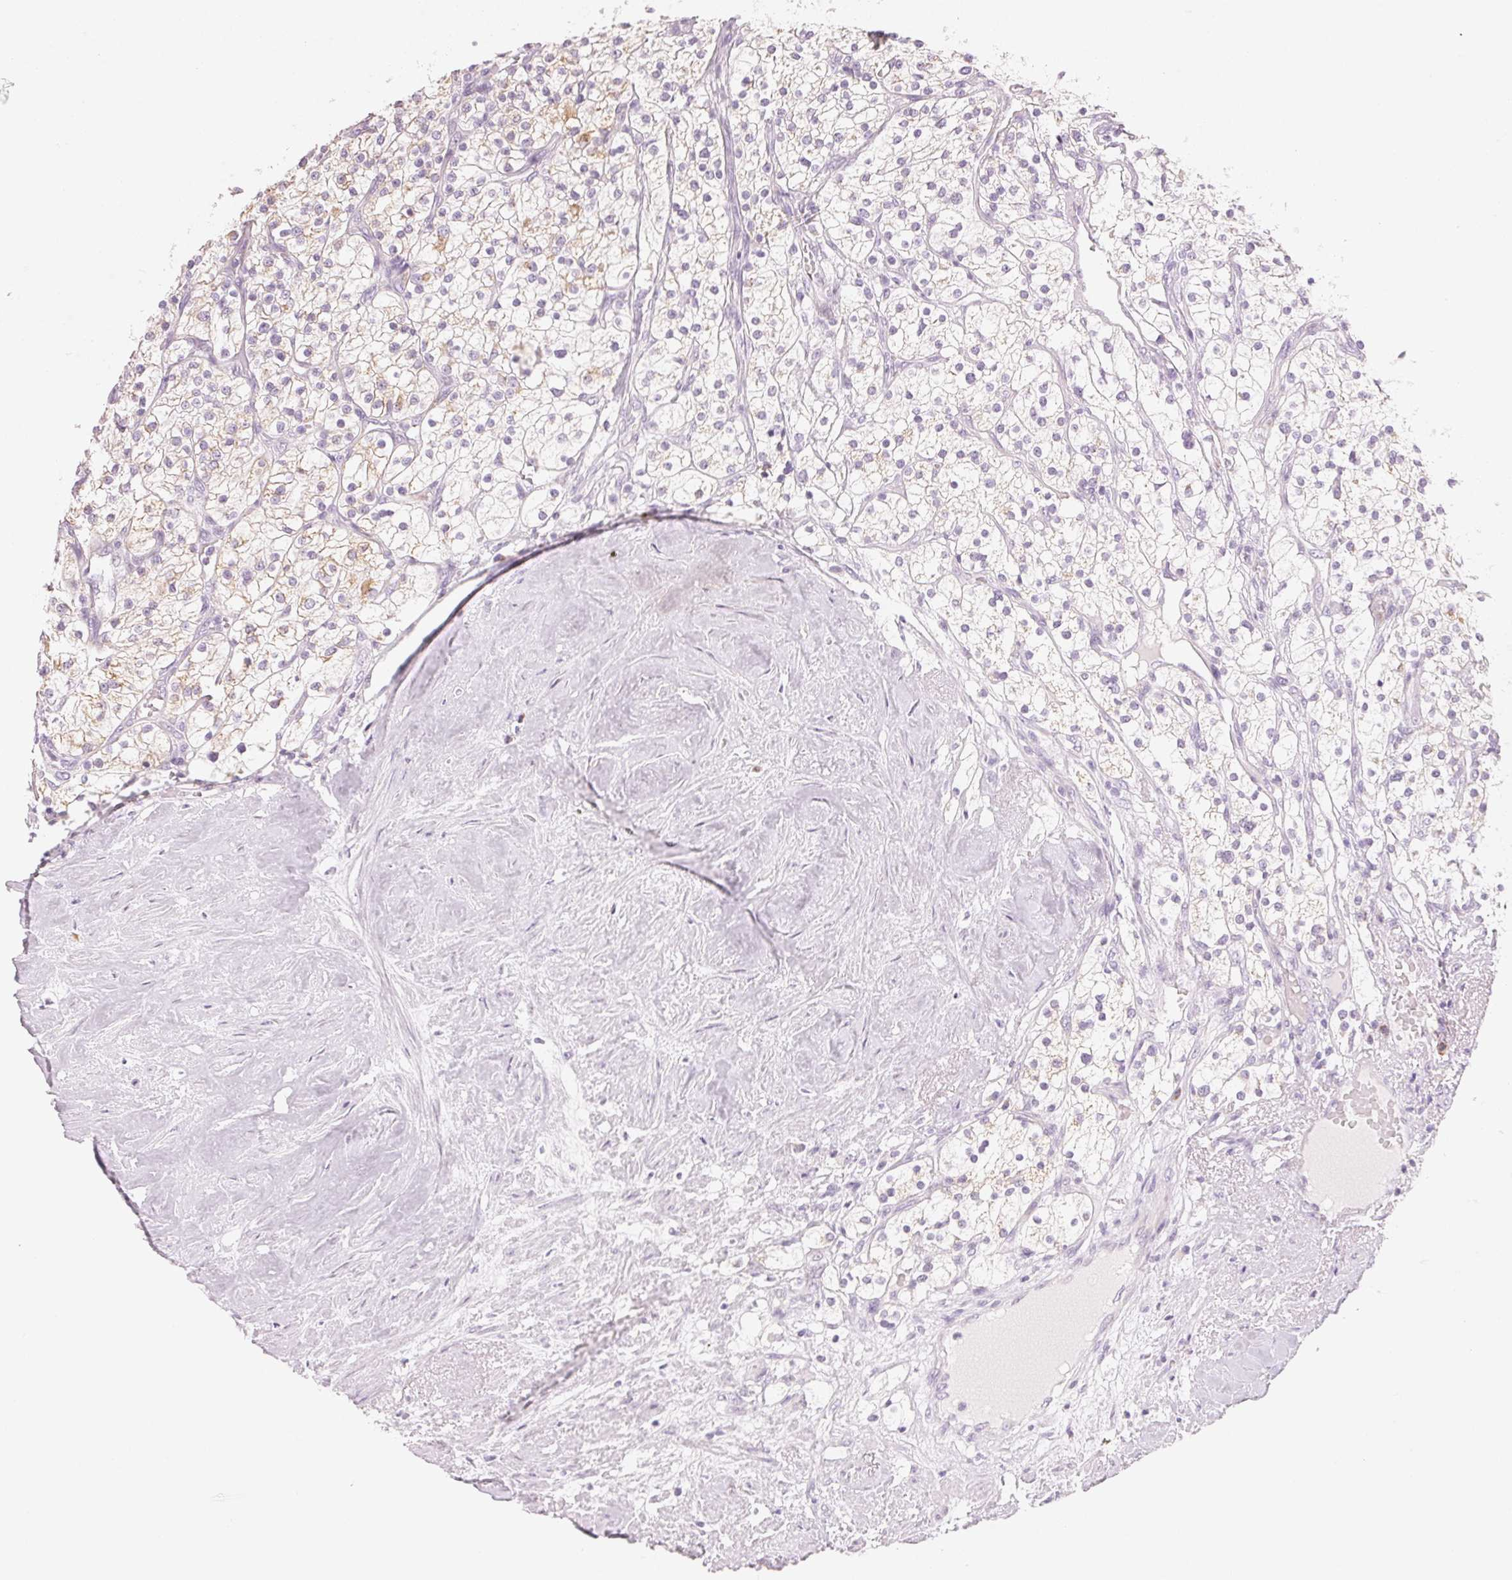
{"staining": {"intensity": "weak", "quantity": "25%-75%", "location": "cytoplasmic/membranous"}, "tissue": "renal cancer", "cell_type": "Tumor cells", "image_type": "cancer", "snomed": [{"axis": "morphology", "description": "Adenocarcinoma, NOS"}, {"axis": "topography", "description": "Kidney"}], "caption": "Approximately 25%-75% of tumor cells in renal adenocarcinoma exhibit weak cytoplasmic/membranous protein staining as visualized by brown immunohistochemical staining.", "gene": "HOXB13", "patient": {"sex": "male", "age": 80}}